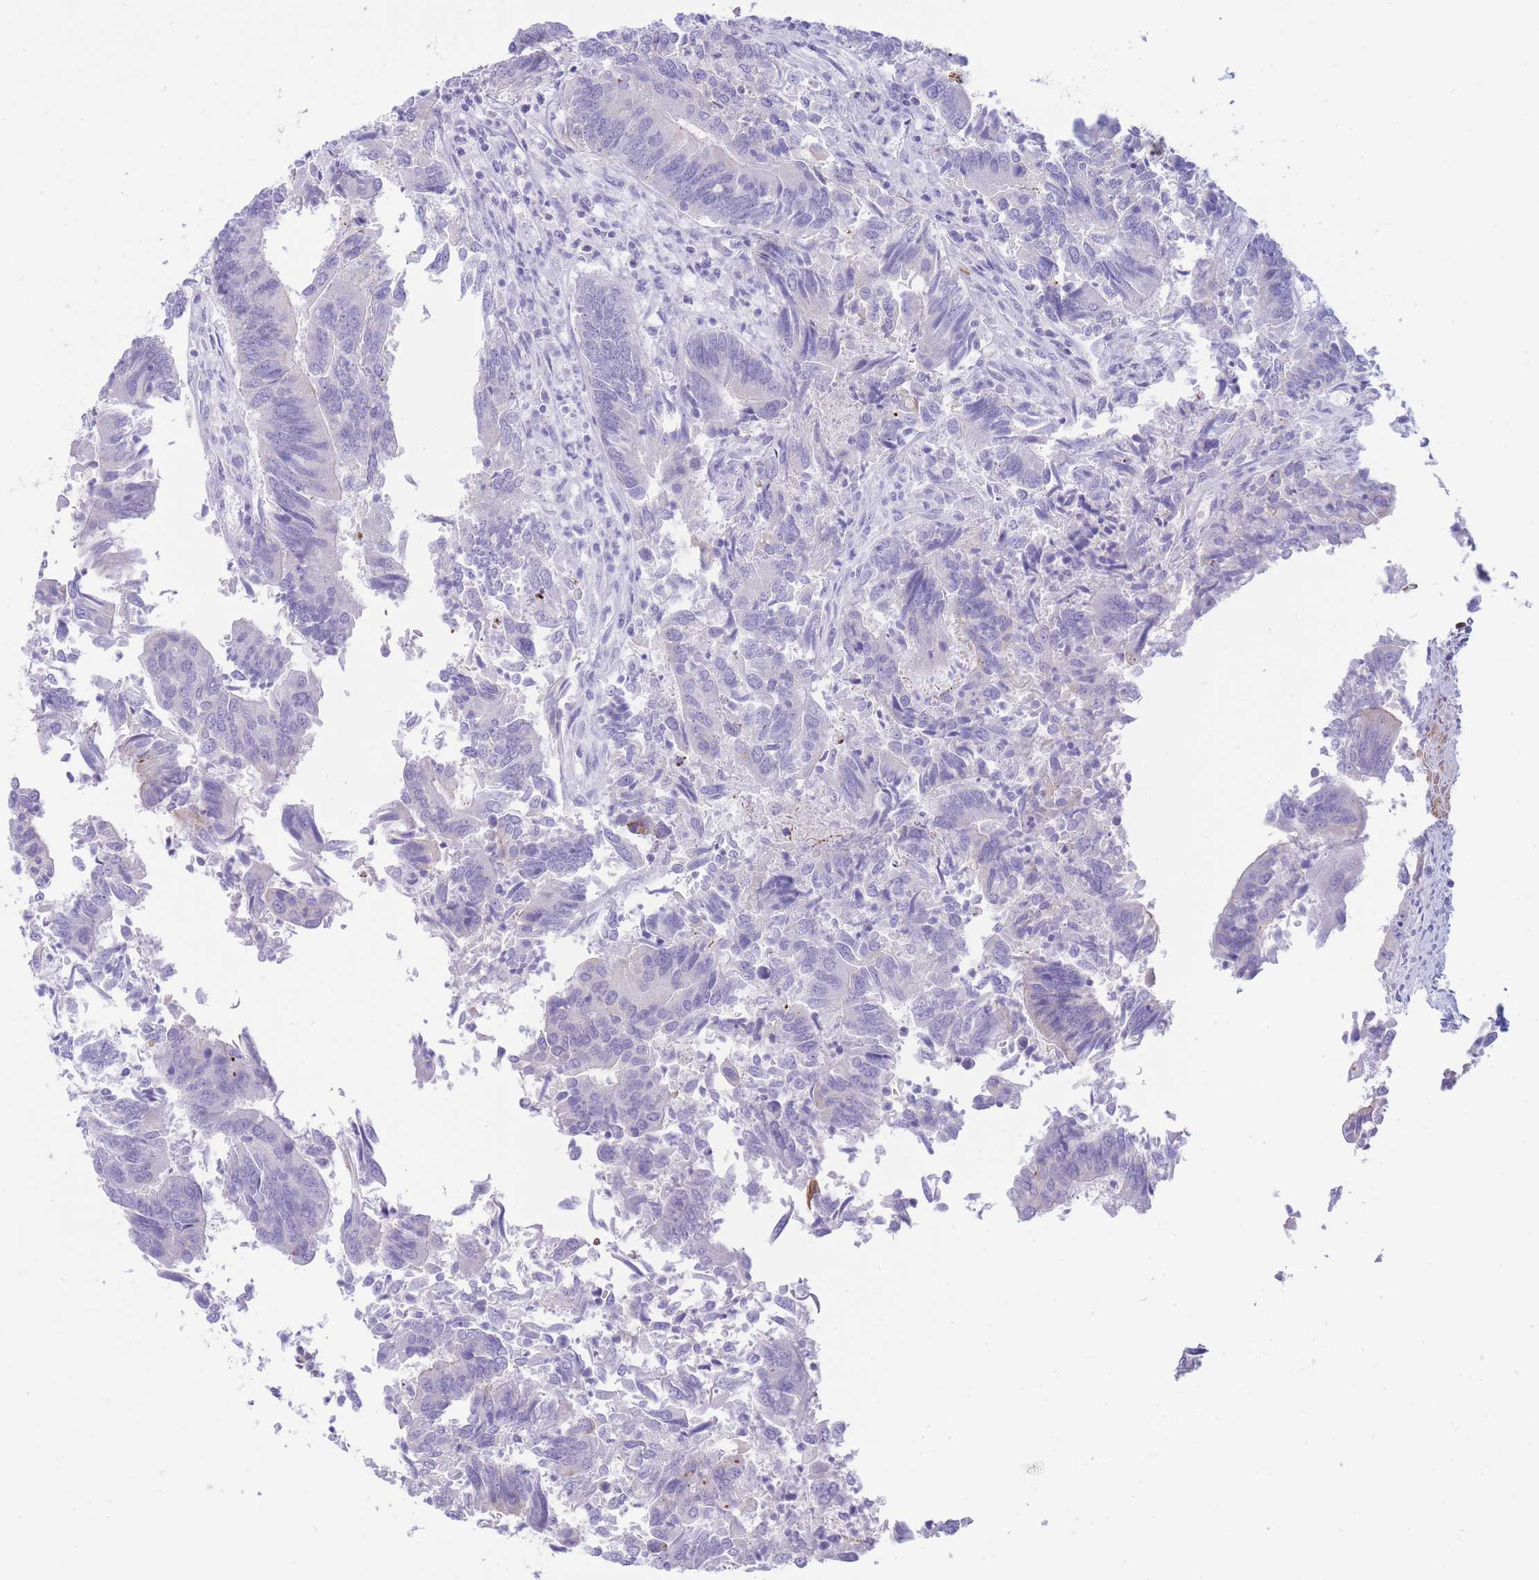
{"staining": {"intensity": "negative", "quantity": "none", "location": "none"}, "tissue": "colorectal cancer", "cell_type": "Tumor cells", "image_type": "cancer", "snomed": [{"axis": "morphology", "description": "Adenocarcinoma, NOS"}, {"axis": "topography", "description": "Colon"}], "caption": "This photomicrograph is of colorectal cancer stained with immunohistochemistry (IHC) to label a protein in brown with the nuclei are counter-stained blue. There is no expression in tumor cells.", "gene": "VWA8", "patient": {"sex": "female", "age": 67}}